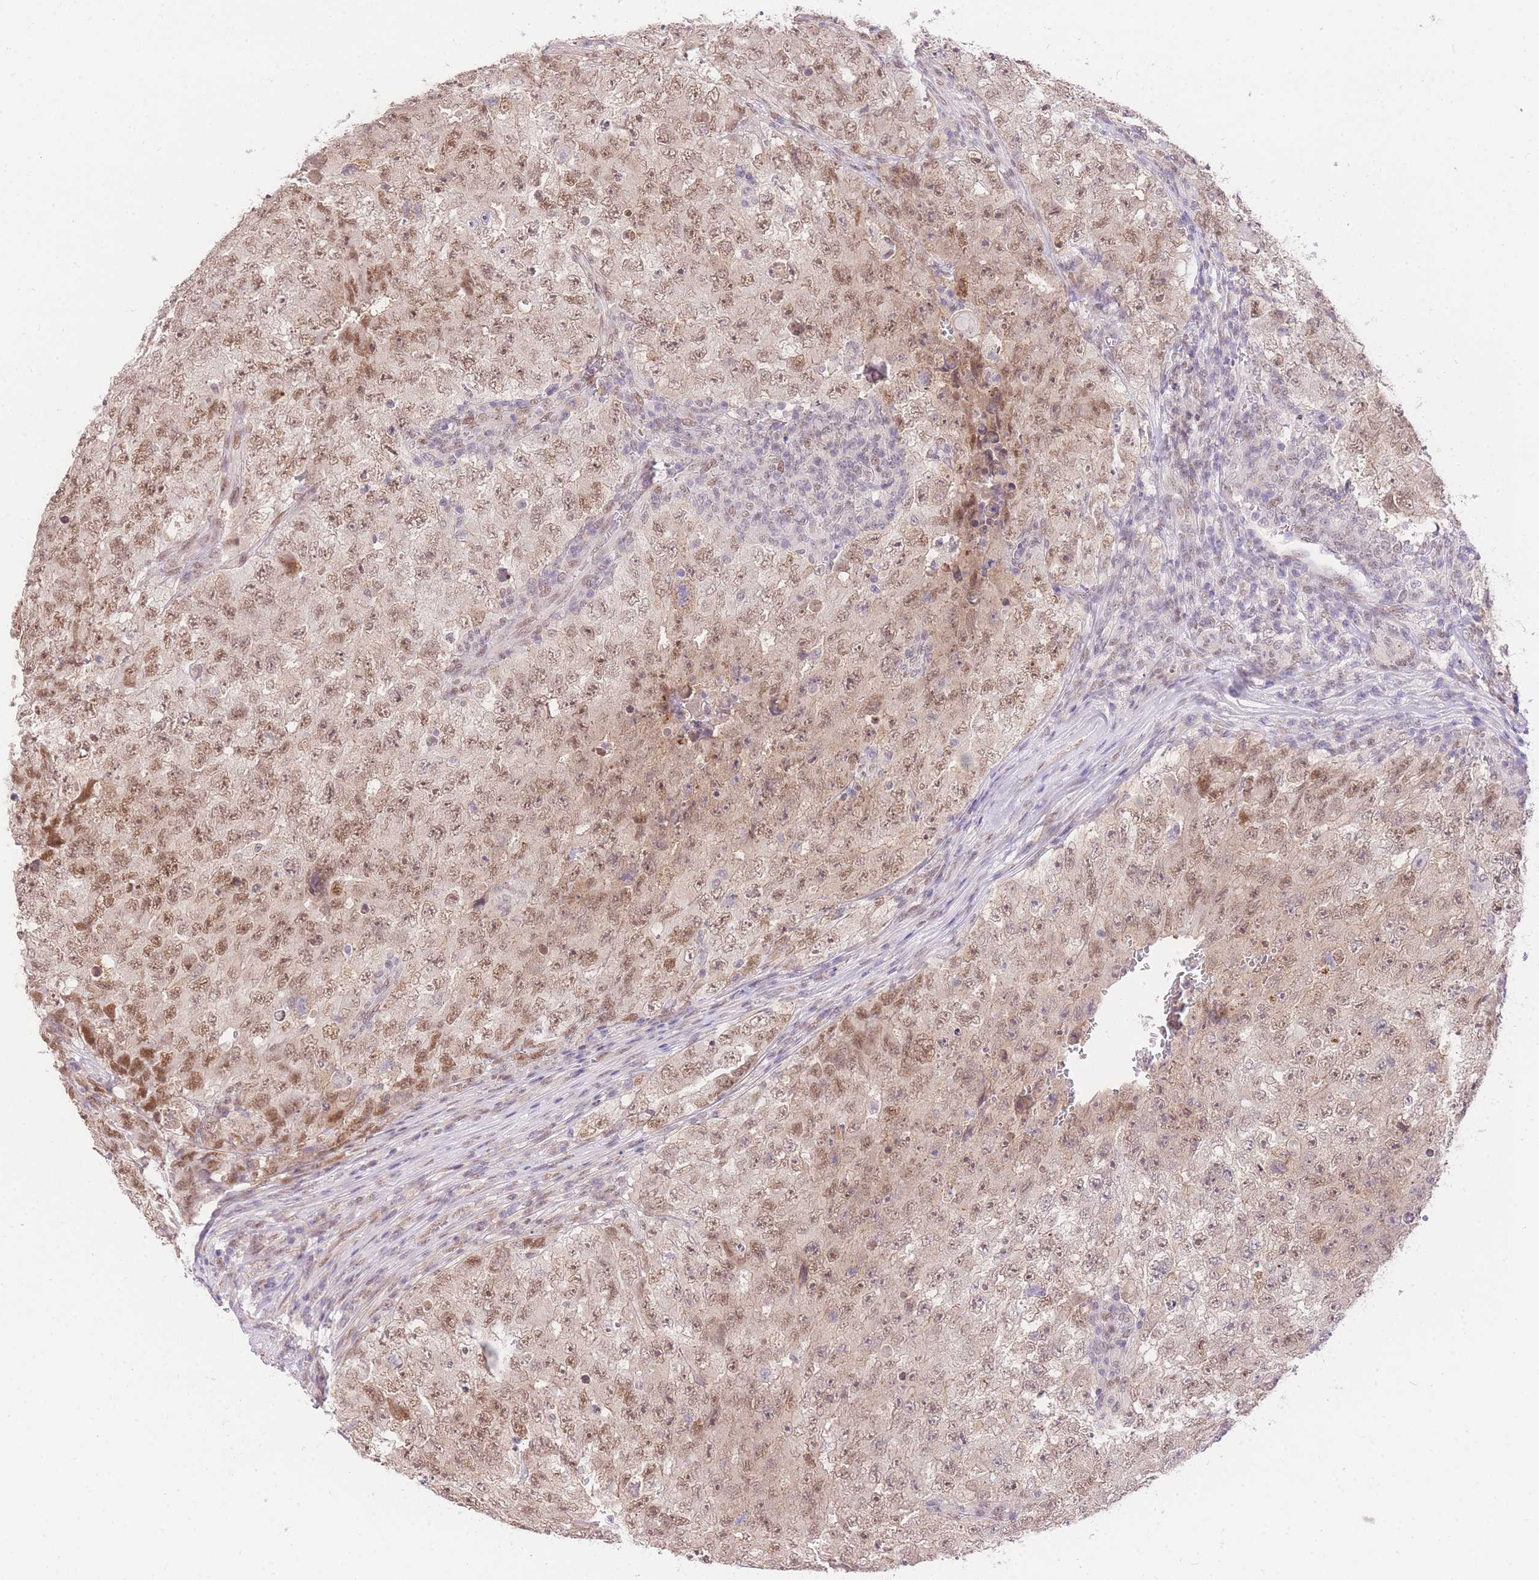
{"staining": {"intensity": "moderate", "quantity": ">75%", "location": "nuclear"}, "tissue": "testis cancer", "cell_type": "Tumor cells", "image_type": "cancer", "snomed": [{"axis": "morphology", "description": "Carcinoma, Embryonal, NOS"}, {"axis": "topography", "description": "Testis"}], "caption": "Approximately >75% of tumor cells in embryonal carcinoma (testis) display moderate nuclear protein expression as visualized by brown immunohistochemical staining.", "gene": "UBXN7", "patient": {"sex": "male", "age": 17}}